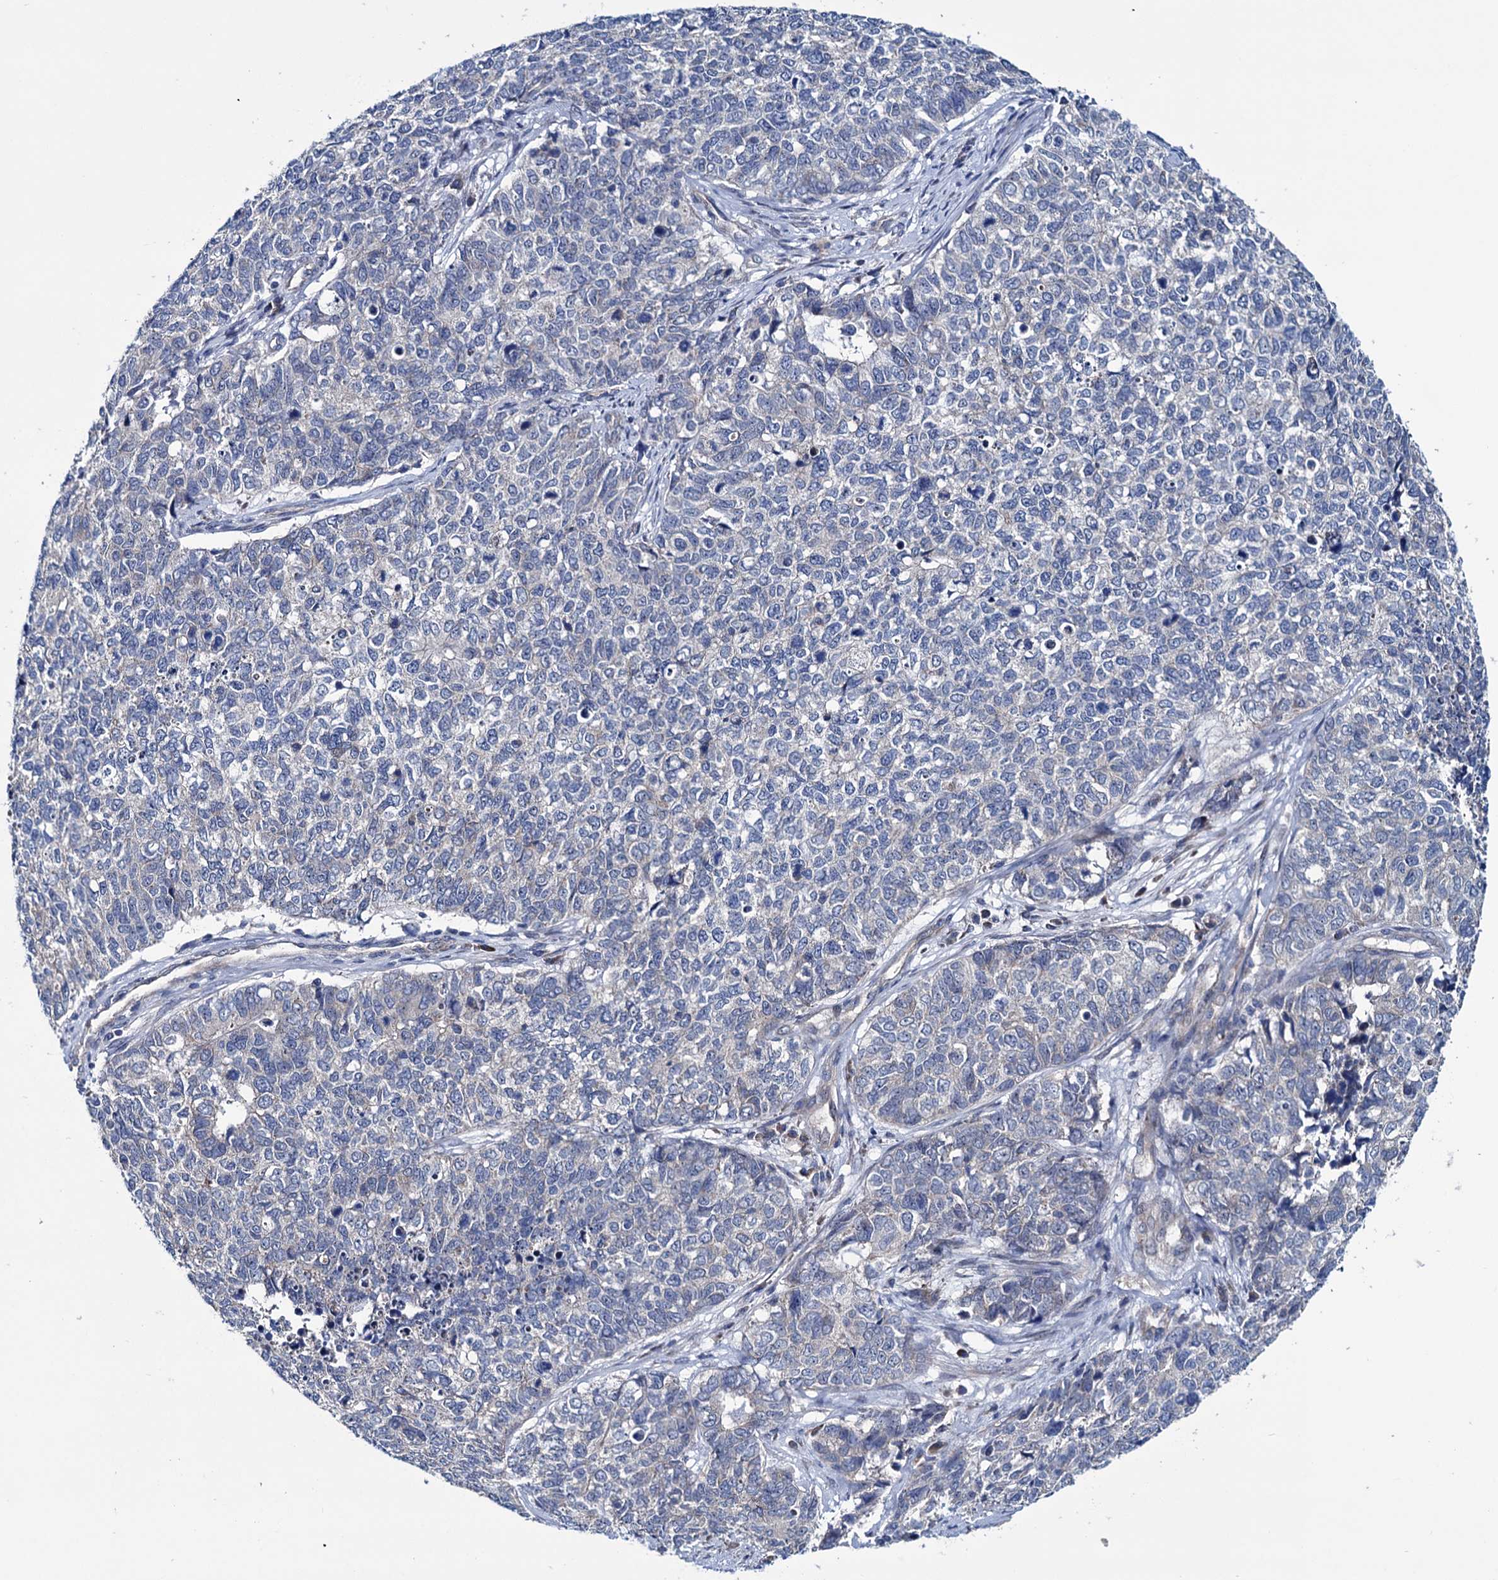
{"staining": {"intensity": "negative", "quantity": "none", "location": "none"}, "tissue": "cervical cancer", "cell_type": "Tumor cells", "image_type": "cancer", "snomed": [{"axis": "morphology", "description": "Squamous cell carcinoma, NOS"}, {"axis": "topography", "description": "Cervix"}], "caption": "Tumor cells are negative for protein expression in human cervical squamous cell carcinoma.", "gene": "EYA4", "patient": {"sex": "female", "age": 63}}